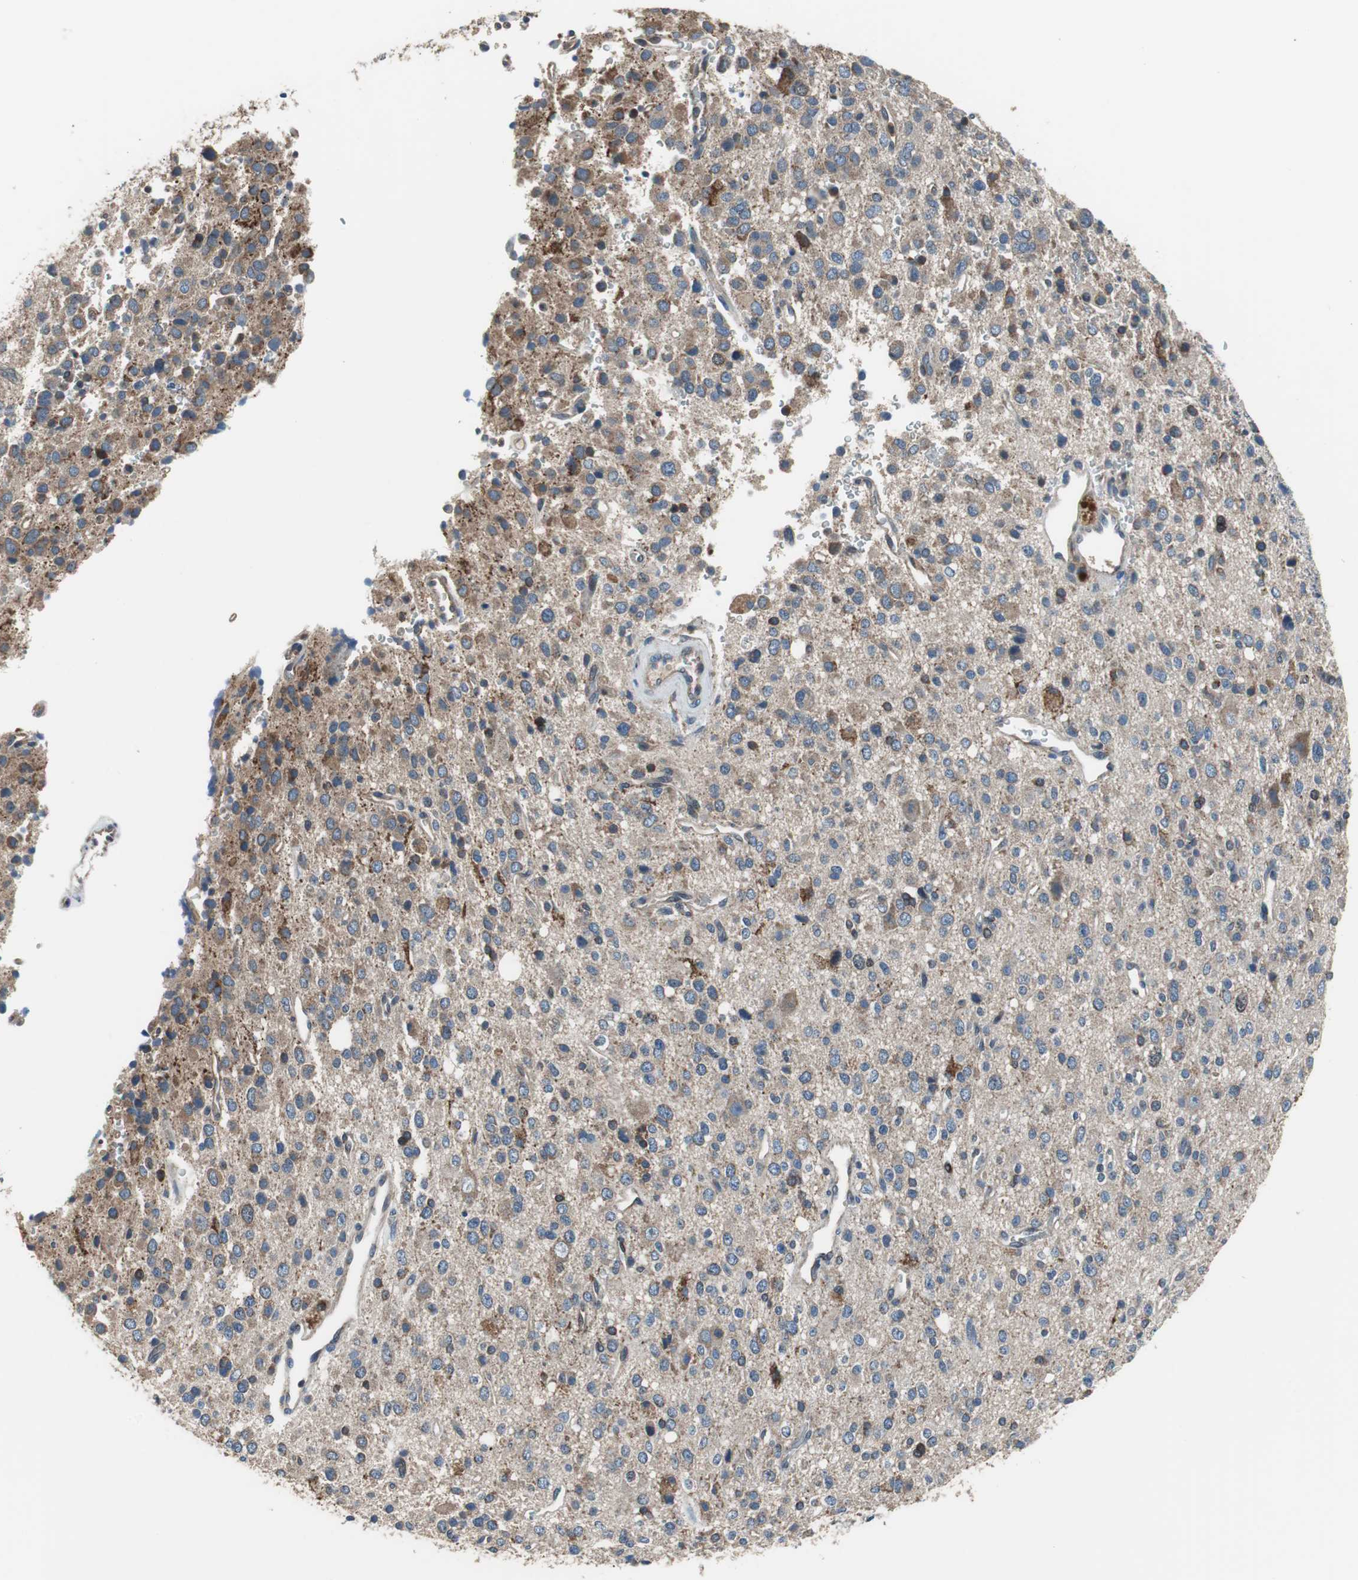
{"staining": {"intensity": "moderate", "quantity": "25%-75%", "location": "cytoplasmic/membranous"}, "tissue": "glioma", "cell_type": "Tumor cells", "image_type": "cancer", "snomed": [{"axis": "morphology", "description": "Glioma, malignant, High grade"}, {"axis": "topography", "description": "Brain"}], "caption": "Tumor cells exhibit moderate cytoplasmic/membranous staining in approximately 25%-75% of cells in malignant glioma (high-grade).", "gene": "PI4KB", "patient": {"sex": "male", "age": 47}}